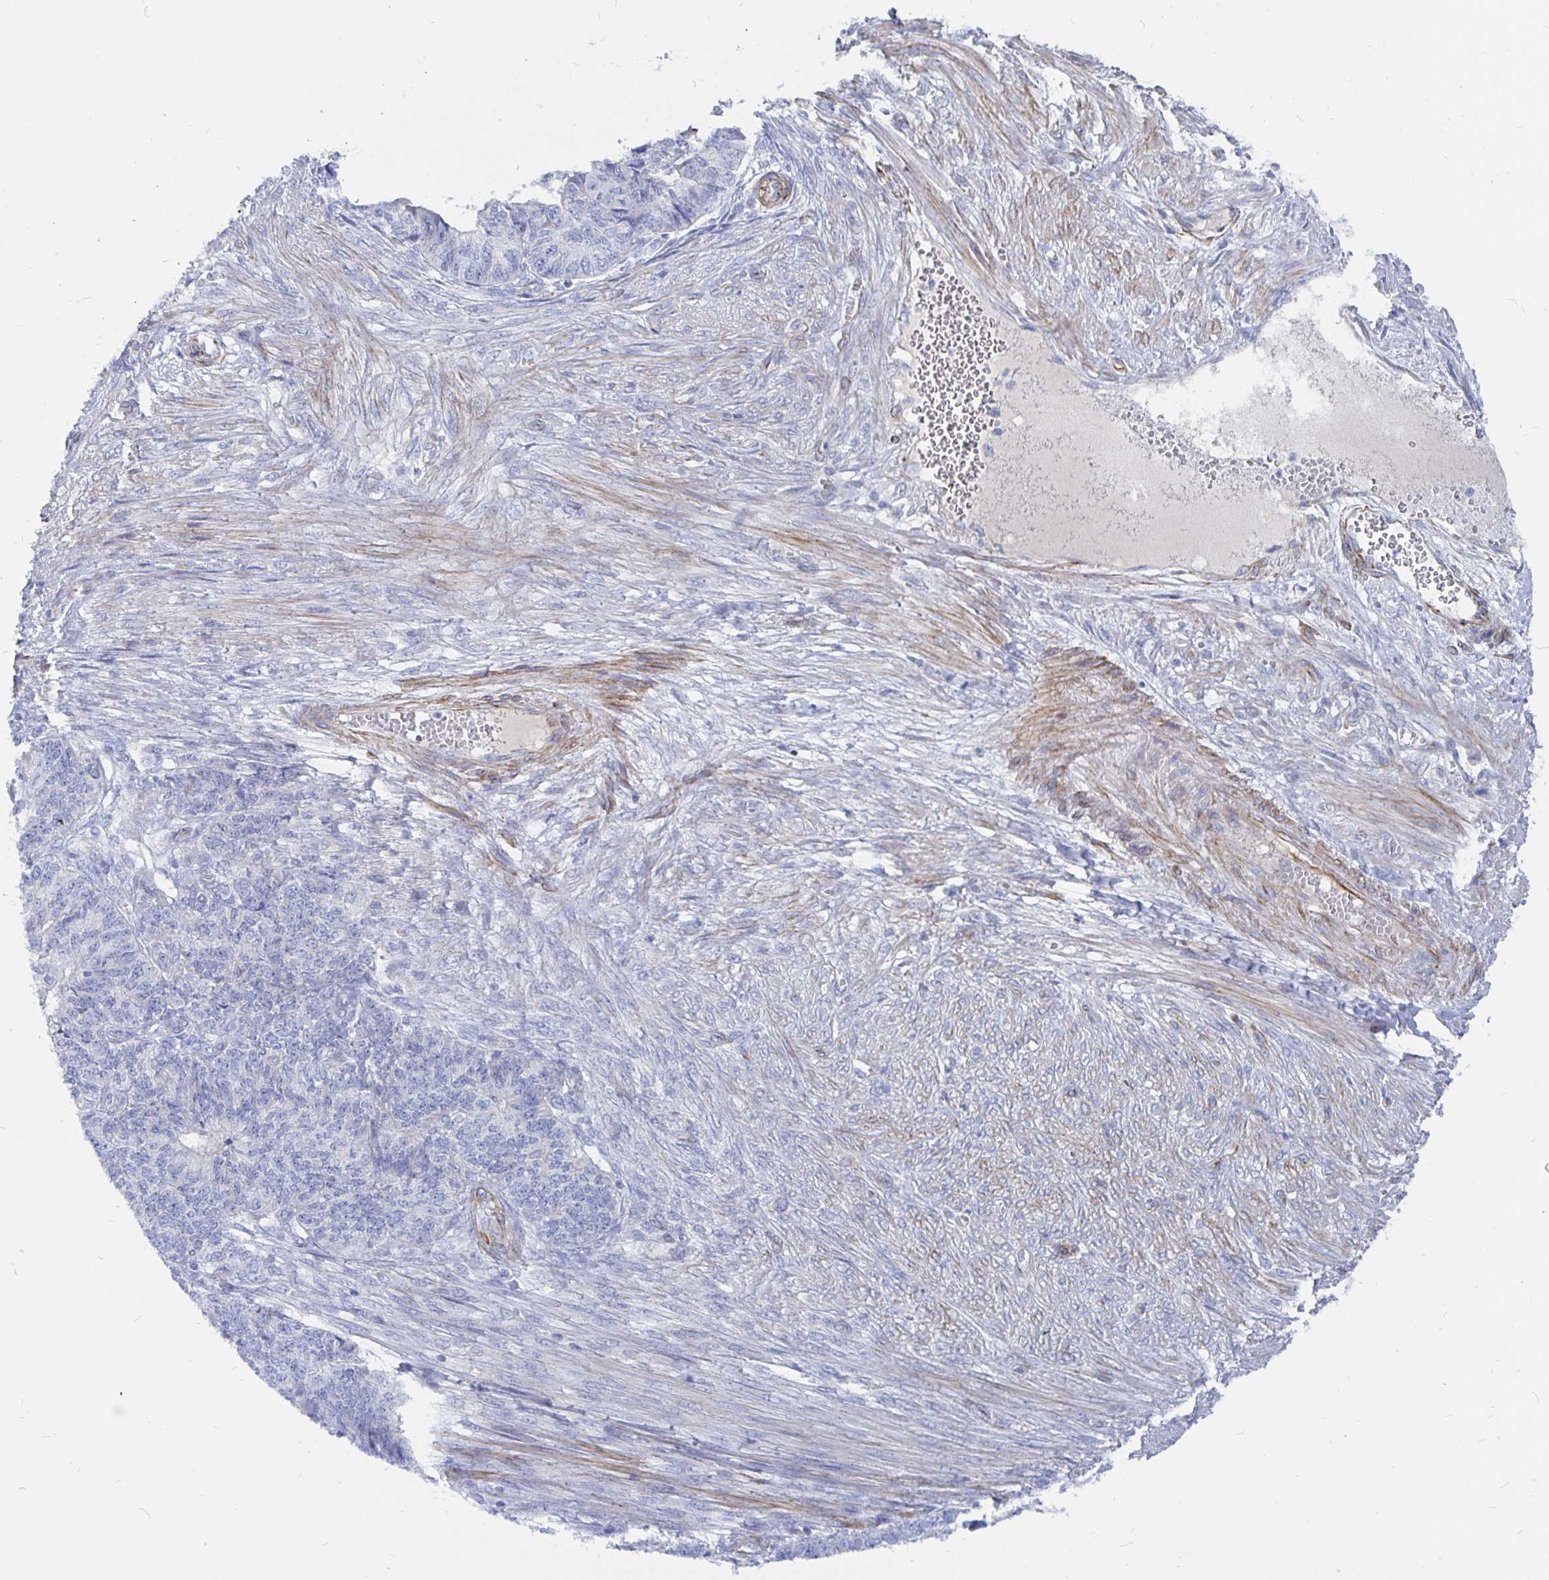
{"staining": {"intensity": "negative", "quantity": "none", "location": "none"}, "tissue": "endometrial cancer", "cell_type": "Tumor cells", "image_type": "cancer", "snomed": [{"axis": "morphology", "description": "Adenocarcinoma, NOS"}, {"axis": "topography", "description": "Endometrium"}], "caption": "DAB (3,3'-diaminobenzidine) immunohistochemical staining of human adenocarcinoma (endometrial) reveals no significant positivity in tumor cells. The staining was performed using DAB to visualize the protein expression in brown, while the nuclei were stained in blue with hematoxylin (Magnification: 20x).", "gene": "COX16", "patient": {"sex": "female", "age": 32}}